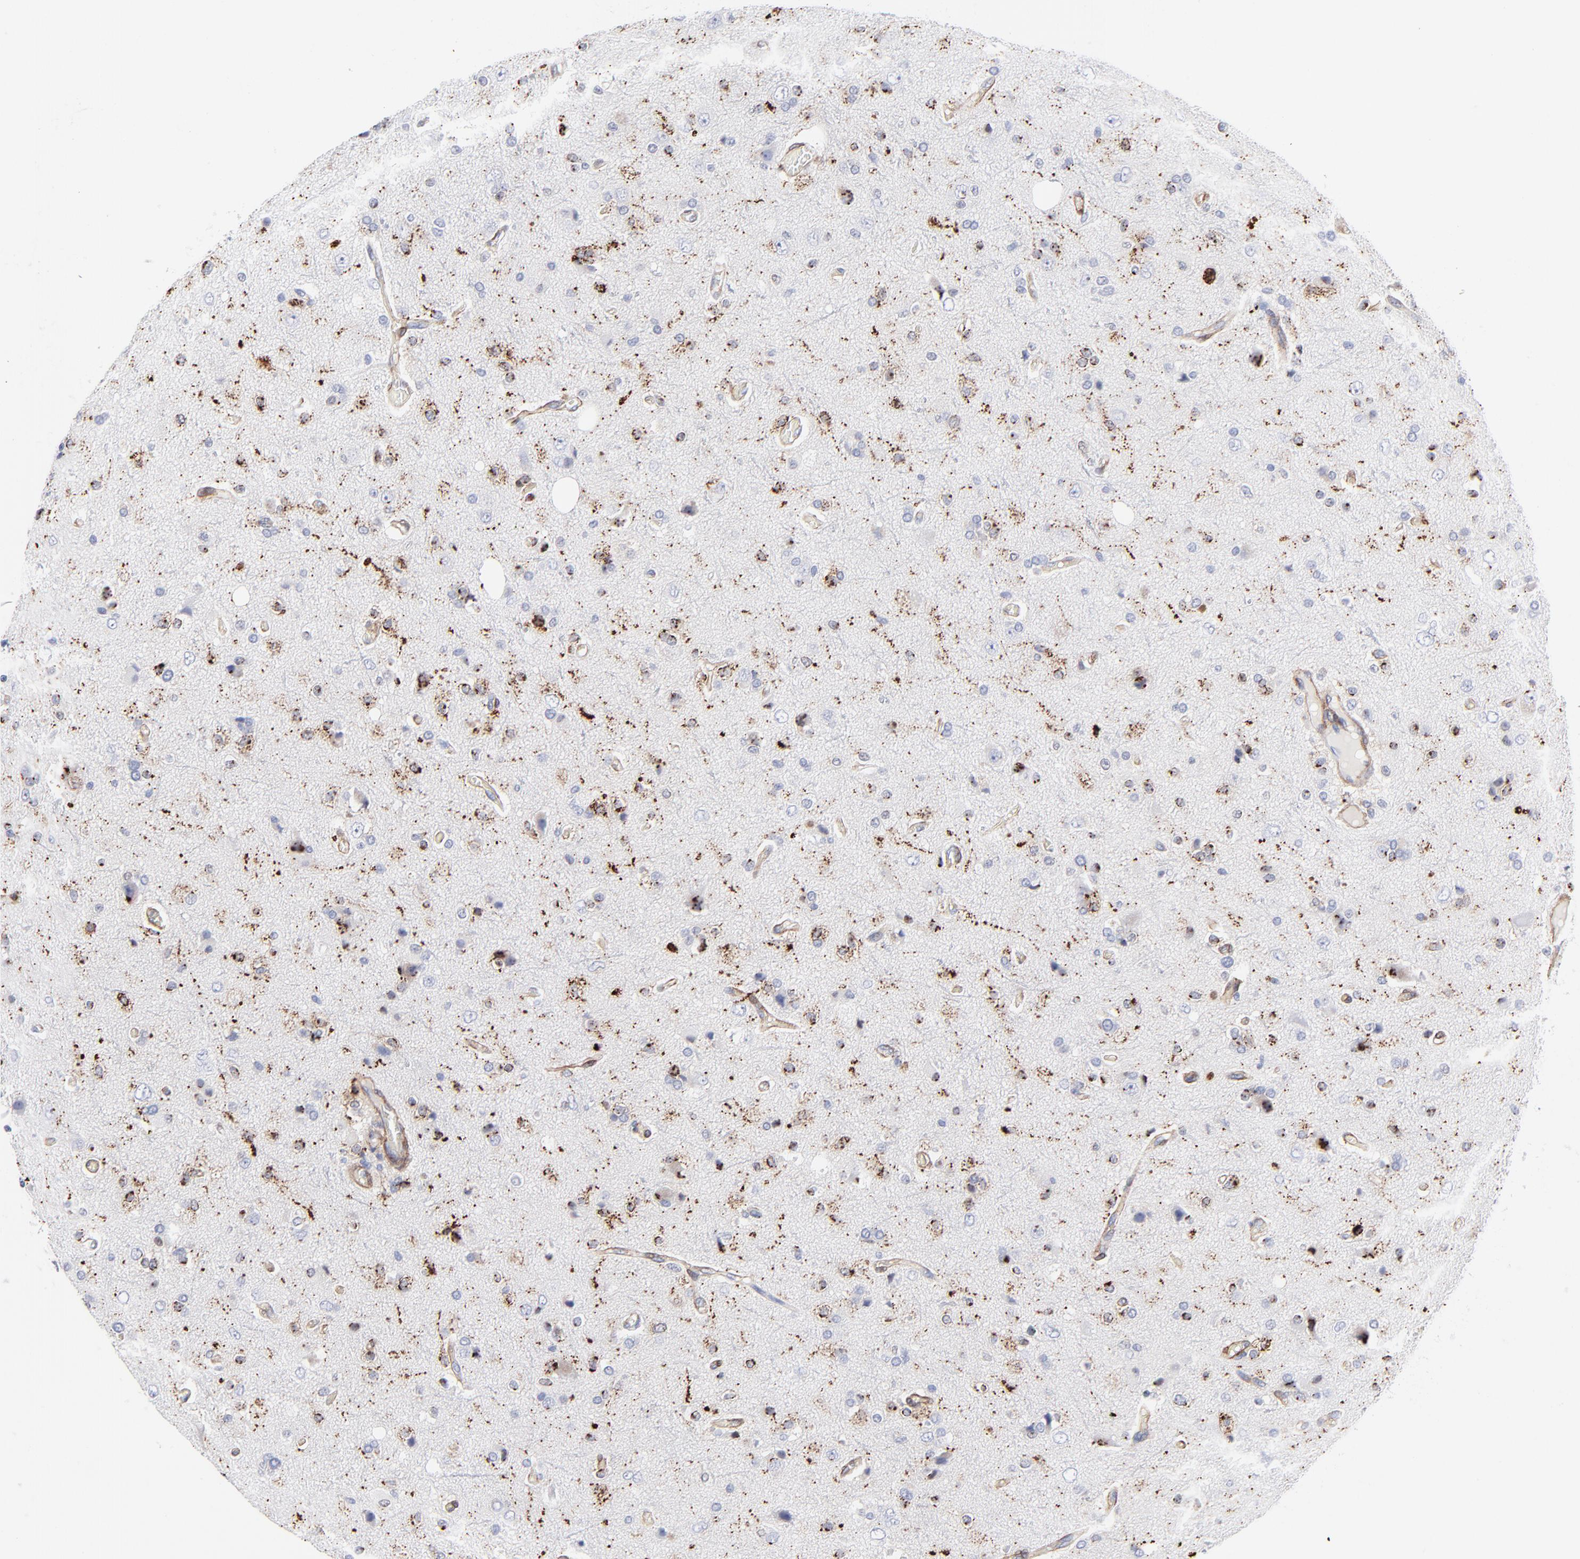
{"staining": {"intensity": "strong", "quantity": "25%-75%", "location": "nuclear"}, "tissue": "glioma", "cell_type": "Tumor cells", "image_type": "cancer", "snomed": [{"axis": "morphology", "description": "Glioma, malignant, High grade"}, {"axis": "topography", "description": "Brain"}], "caption": "Malignant glioma (high-grade) stained with a protein marker demonstrates strong staining in tumor cells.", "gene": "PDGFRB", "patient": {"sex": "male", "age": 47}}